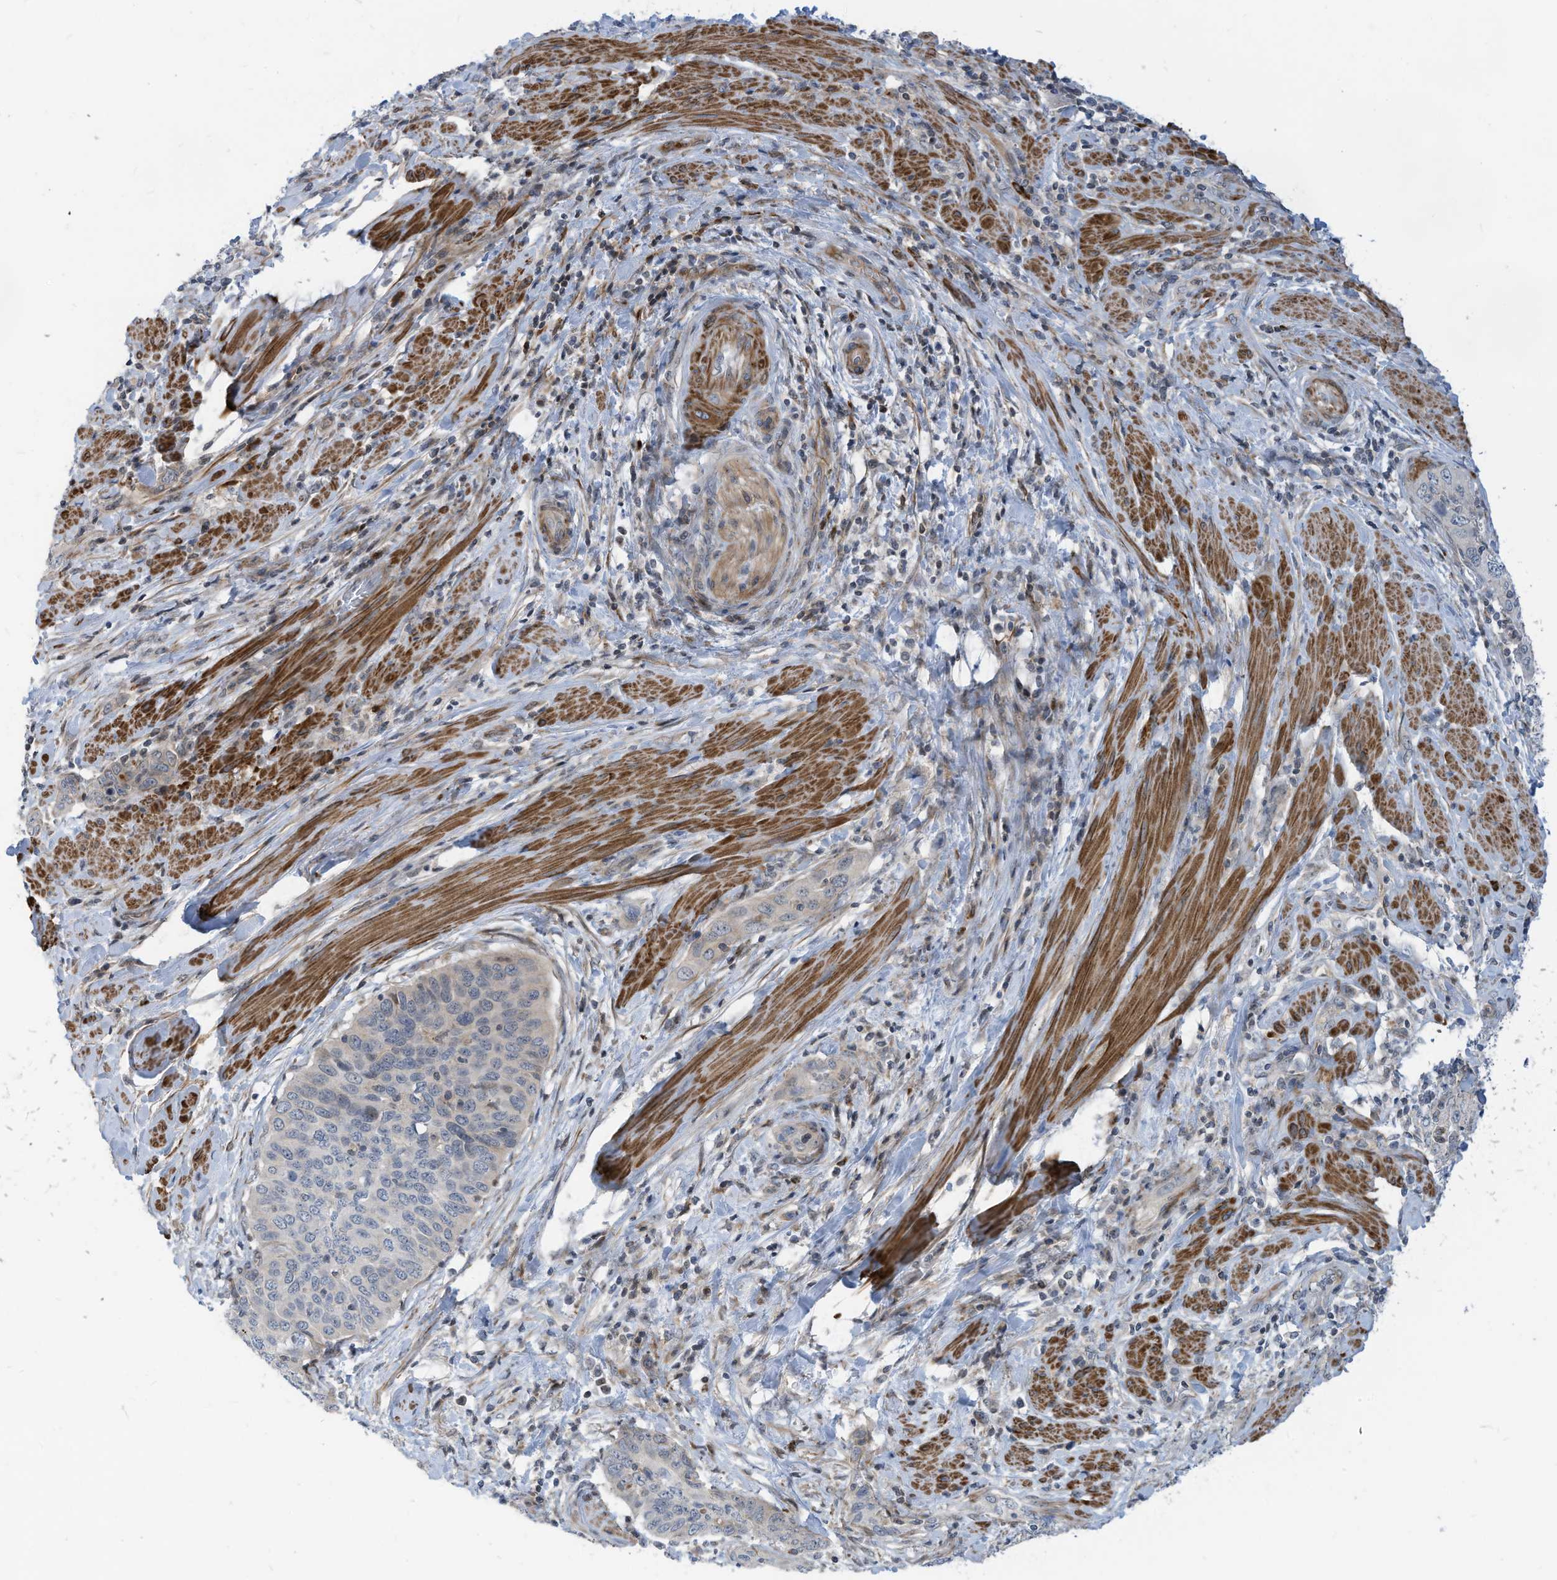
{"staining": {"intensity": "negative", "quantity": "none", "location": "none"}, "tissue": "cervical cancer", "cell_type": "Tumor cells", "image_type": "cancer", "snomed": [{"axis": "morphology", "description": "Squamous cell carcinoma, NOS"}, {"axis": "topography", "description": "Cervix"}], "caption": "There is no significant staining in tumor cells of cervical cancer.", "gene": "GPATCH3", "patient": {"sex": "female", "age": 60}}